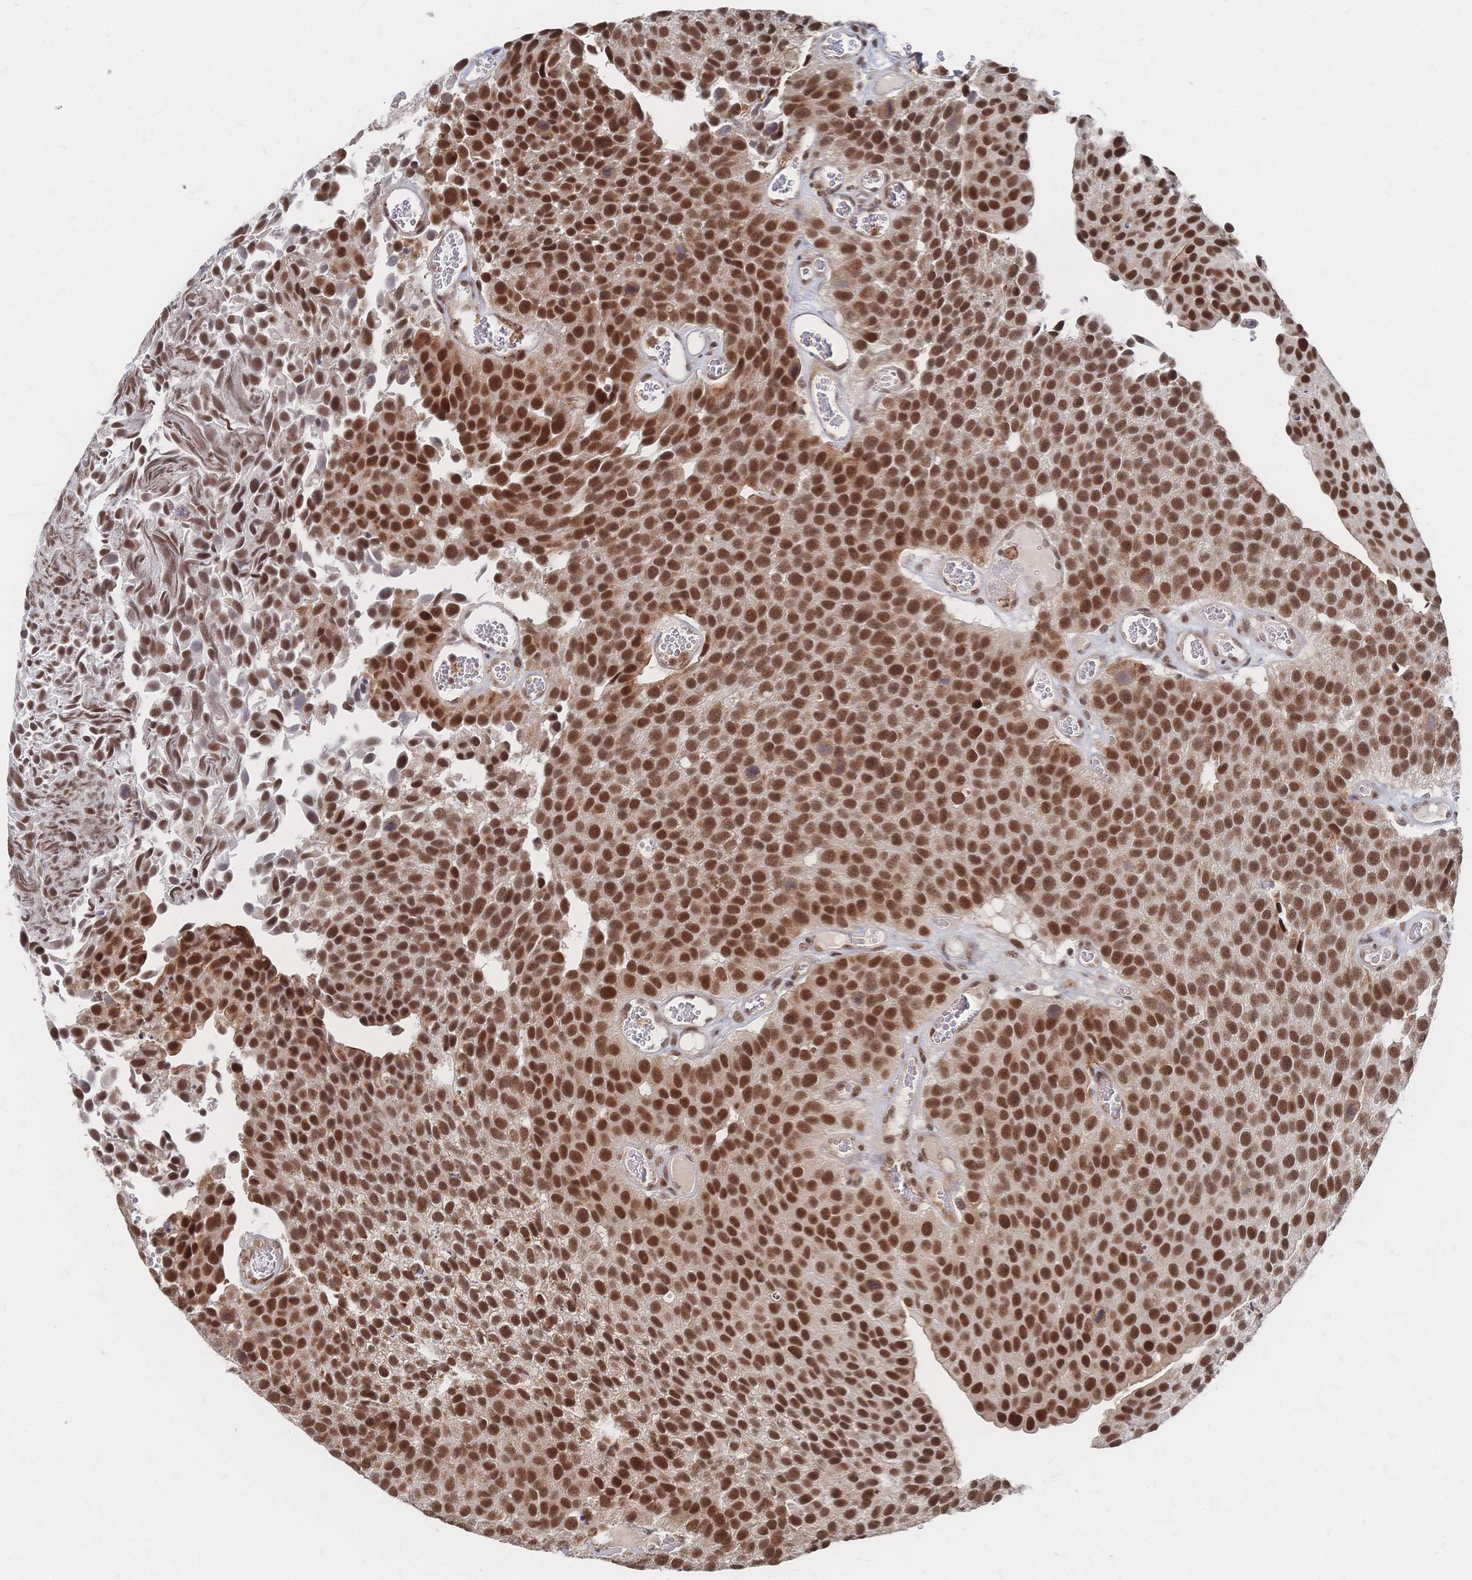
{"staining": {"intensity": "strong", "quantity": ">75%", "location": "nuclear"}, "tissue": "urothelial cancer", "cell_type": "Tumor cells", "image_type": "cancer", "snomed": [{"axis": "morphology", "description": "Urothelial carcinoma, Low grade"}, {"axis": "topography", "description": "Urinary bladder"}], "caption": "Immunohistochemical staining of human urothelial cancer displays high levels of strong nuclear positivity in about >75% of tumor cells.", "gene": "NELFA", "patient": {"sex": "female", "age": 69}}